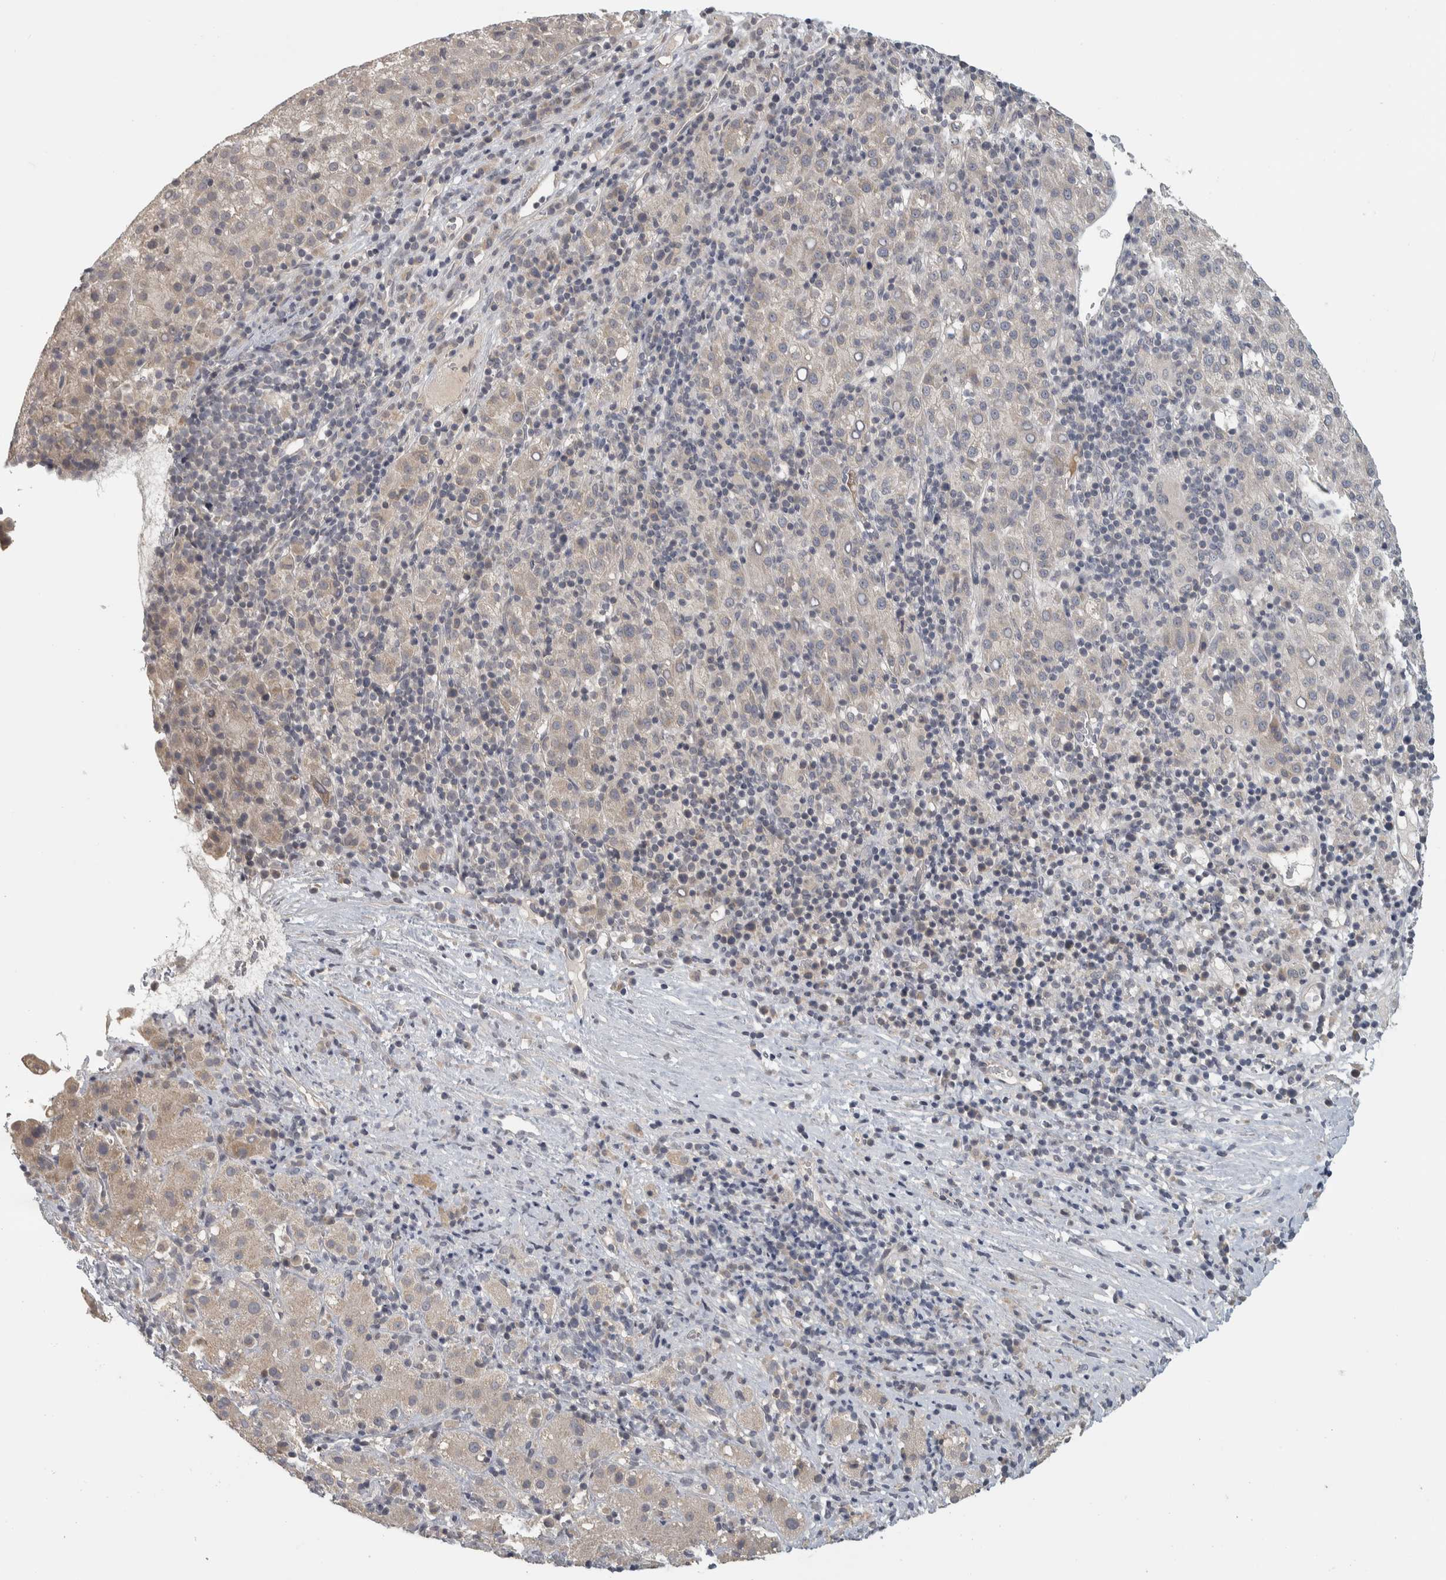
{"staining": {"intensity": "weak", "quantity": "<25%", "location": "cytoplasmic/membranous"}, "tissue": "liver cancer", "cell_type": "Tumor cells", "image_type": "cancer", "snomed": [{"axis": "morphology", "description": "Carcinoma, Hepatocellular, NOS"}, {"axis": "topography", "description": "Liver"}], "caption": "High magnification brightfield microscopy of liver cancer (hepatocellular carcinoma) stained with DAB (brown) and counterstained with hematoxylin (blue): tumor cells show no significant expression. (DAB (3,3'-diaminobenzidine) immunohistochemistry (IHC) with hematoxylin counter stain).", "gene": "AFP", "patient": {"sex": "female", "age": 58}}